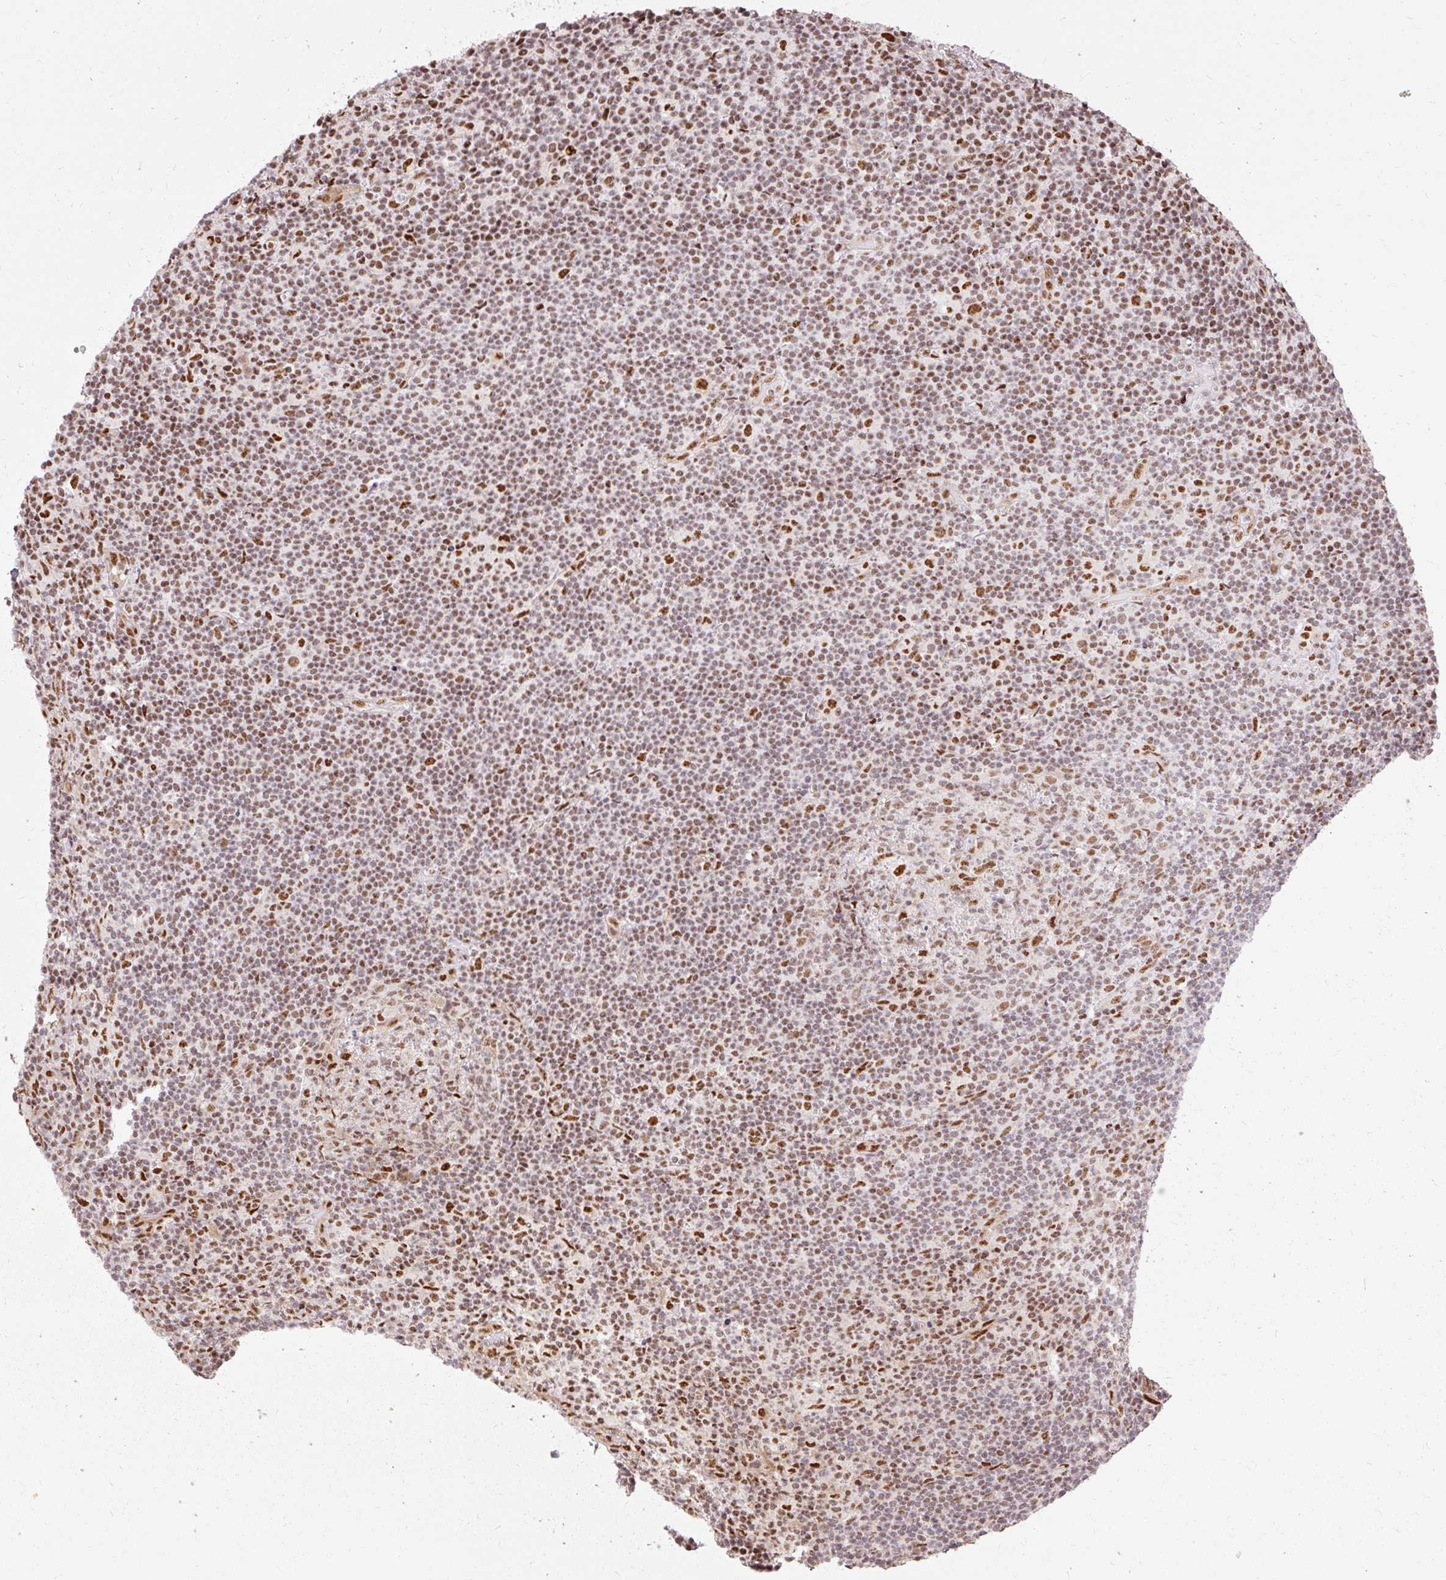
{"staining": {"intensity": "strong", "quantity": ">75%", "location": "nuclear"}, "tissue": "lymphoma", "cell_type": "Tumor cells", "image_type": "cancer", "snomed": [{"axis": "morphology", "description": "Hodgkin's disease, NOS"}, {"axis": "topography", "description": "Lymph node"}], "caption": "Protein staining of lymphoma tissue reveals strong nuclear expression in approximately >75% of tumor cells.", "gene": "MECOM", "patient": {"sex": "female", "age": 57}}